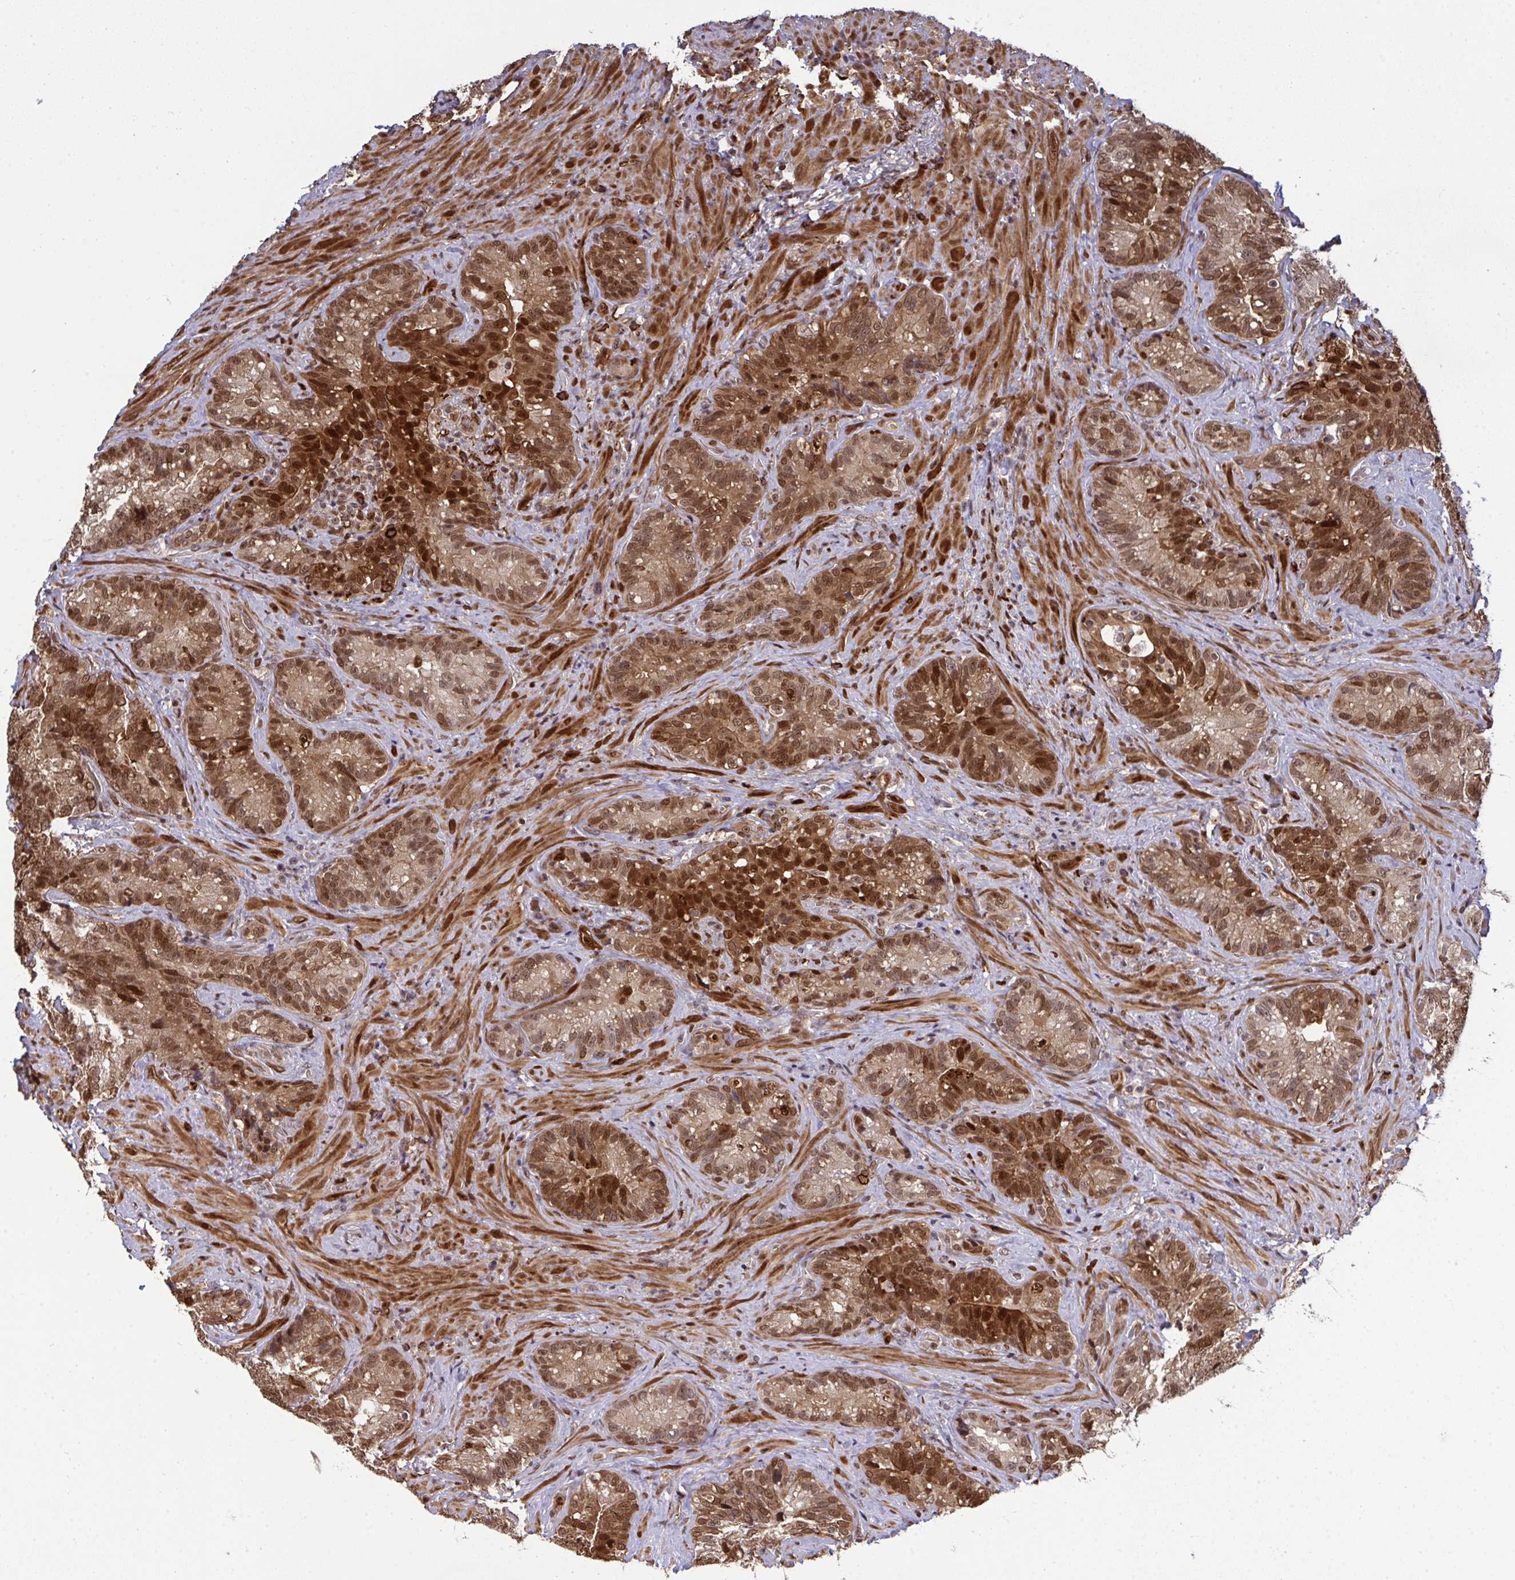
{"staining": {"intensity": "moderate", "quantity": ">75%", "location": "nuclear"}, "tissue": "seminal vesicle", "cell_type": "Glandular cells", "image_type": "normal", "snomed": [{"axis": "morphology", "description": "Normal tissue, NOS"}, {"axis": "topography", "description": "Seminal veicle"}], "caption": "Immunohistochemical staining of unremarkable human seminal vesicle exhibits >75% levels of moderate nuclear protein staining in about >75% of glandular cells. The protein of interest is shown in brown color, while the nuclei are stained blue.", "gene": "UXT", "patient": {"sex": "male", "age": 68}}